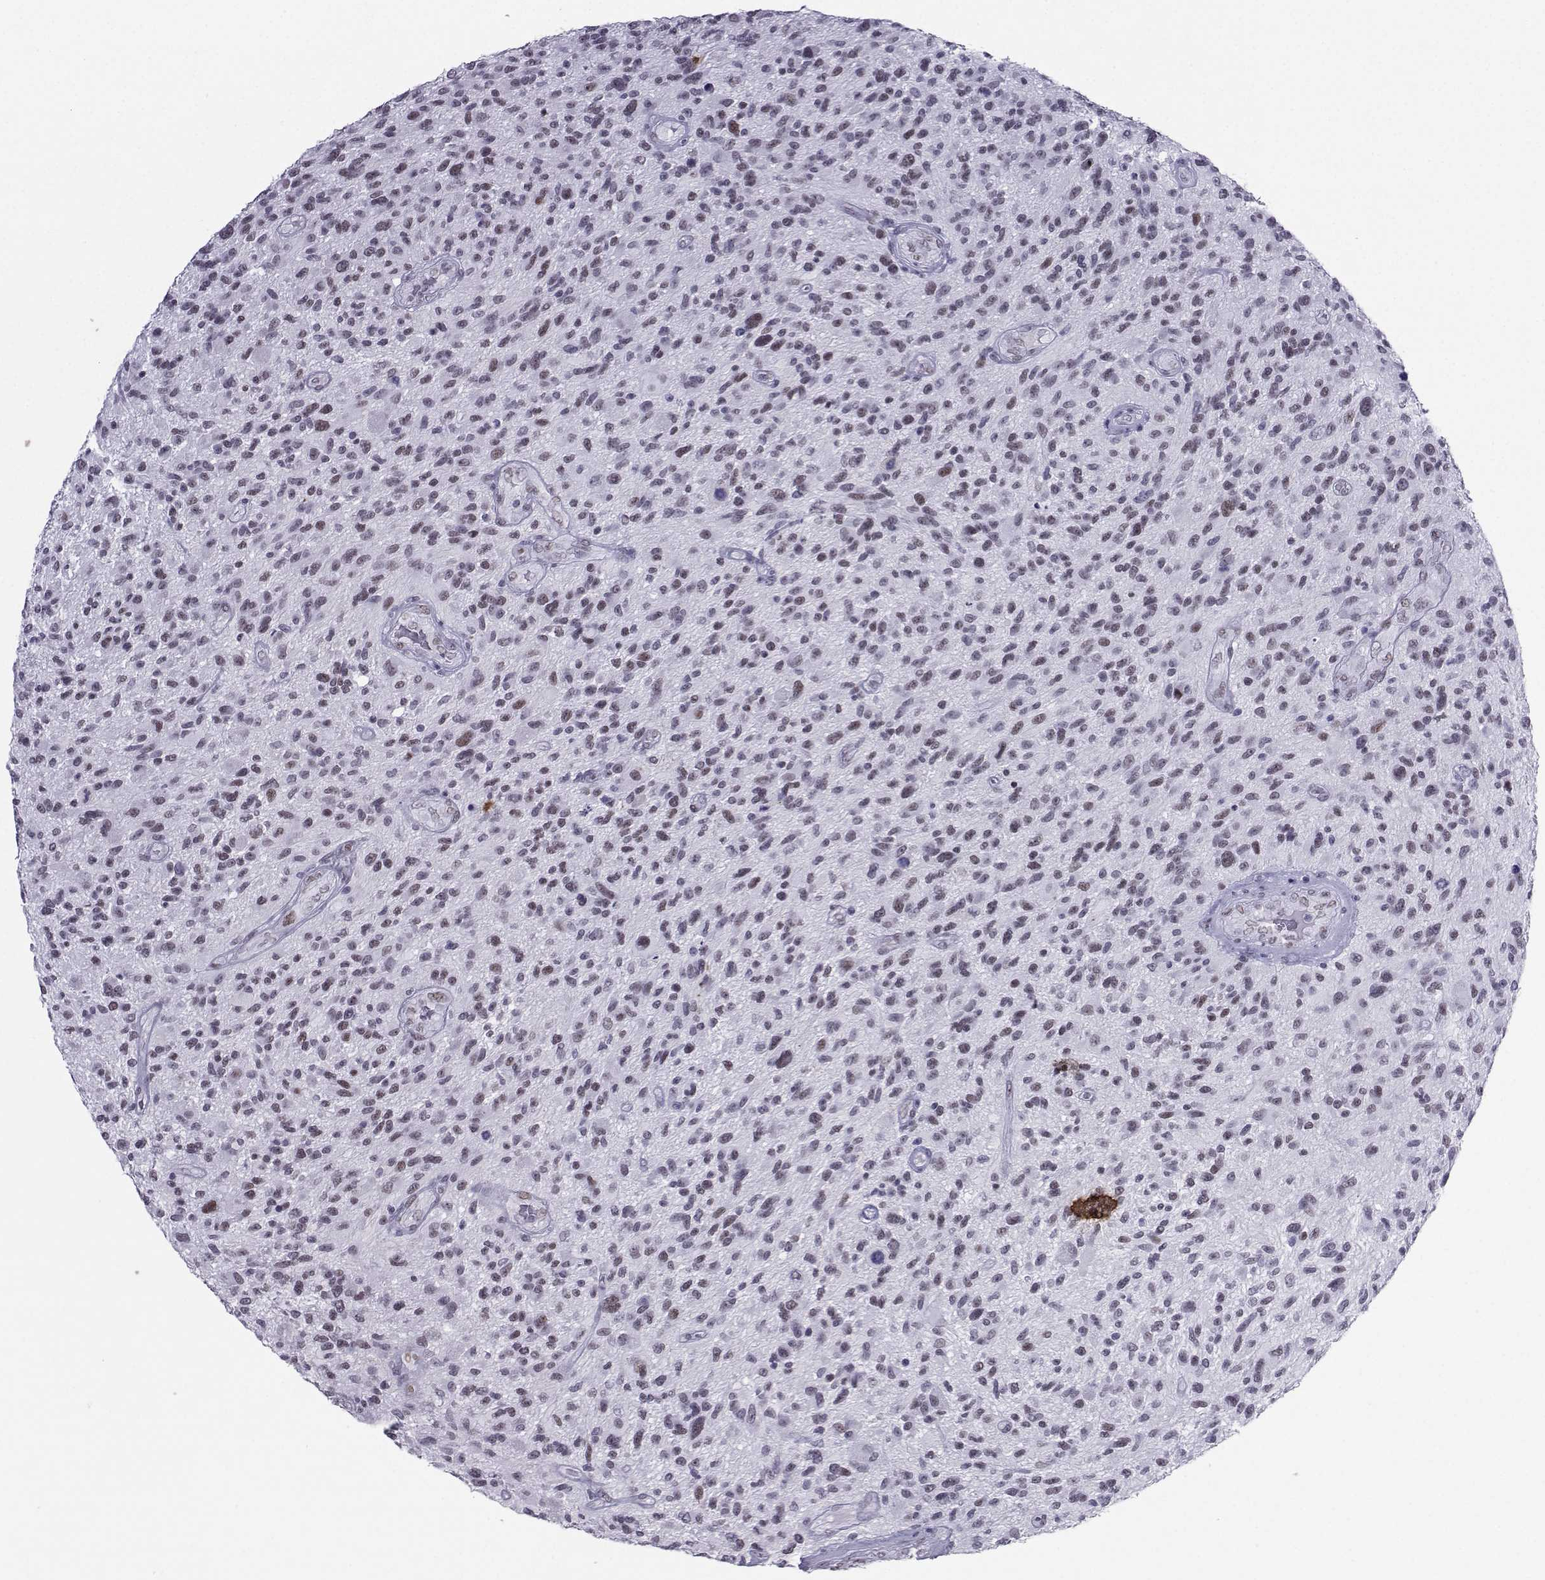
{"staining": {"intensity": "weak", "quantity": "<25%", "location": "nuclear"}, "tissue": "glioma", "cell_type": "Tumor cells", "image_type": "cancer", "snomed": [{"axis": "morphology", "description": "Glioma, malignant, High grade"}, {"axis": "topography", "description": "Brain"}], "caption": "Malignant glioma (high-grade) stained for a protein using IHC reveals no positivity tumor cells.", "gene": "LORICRIN", "patient": {"sex": "male", "age": 47}}